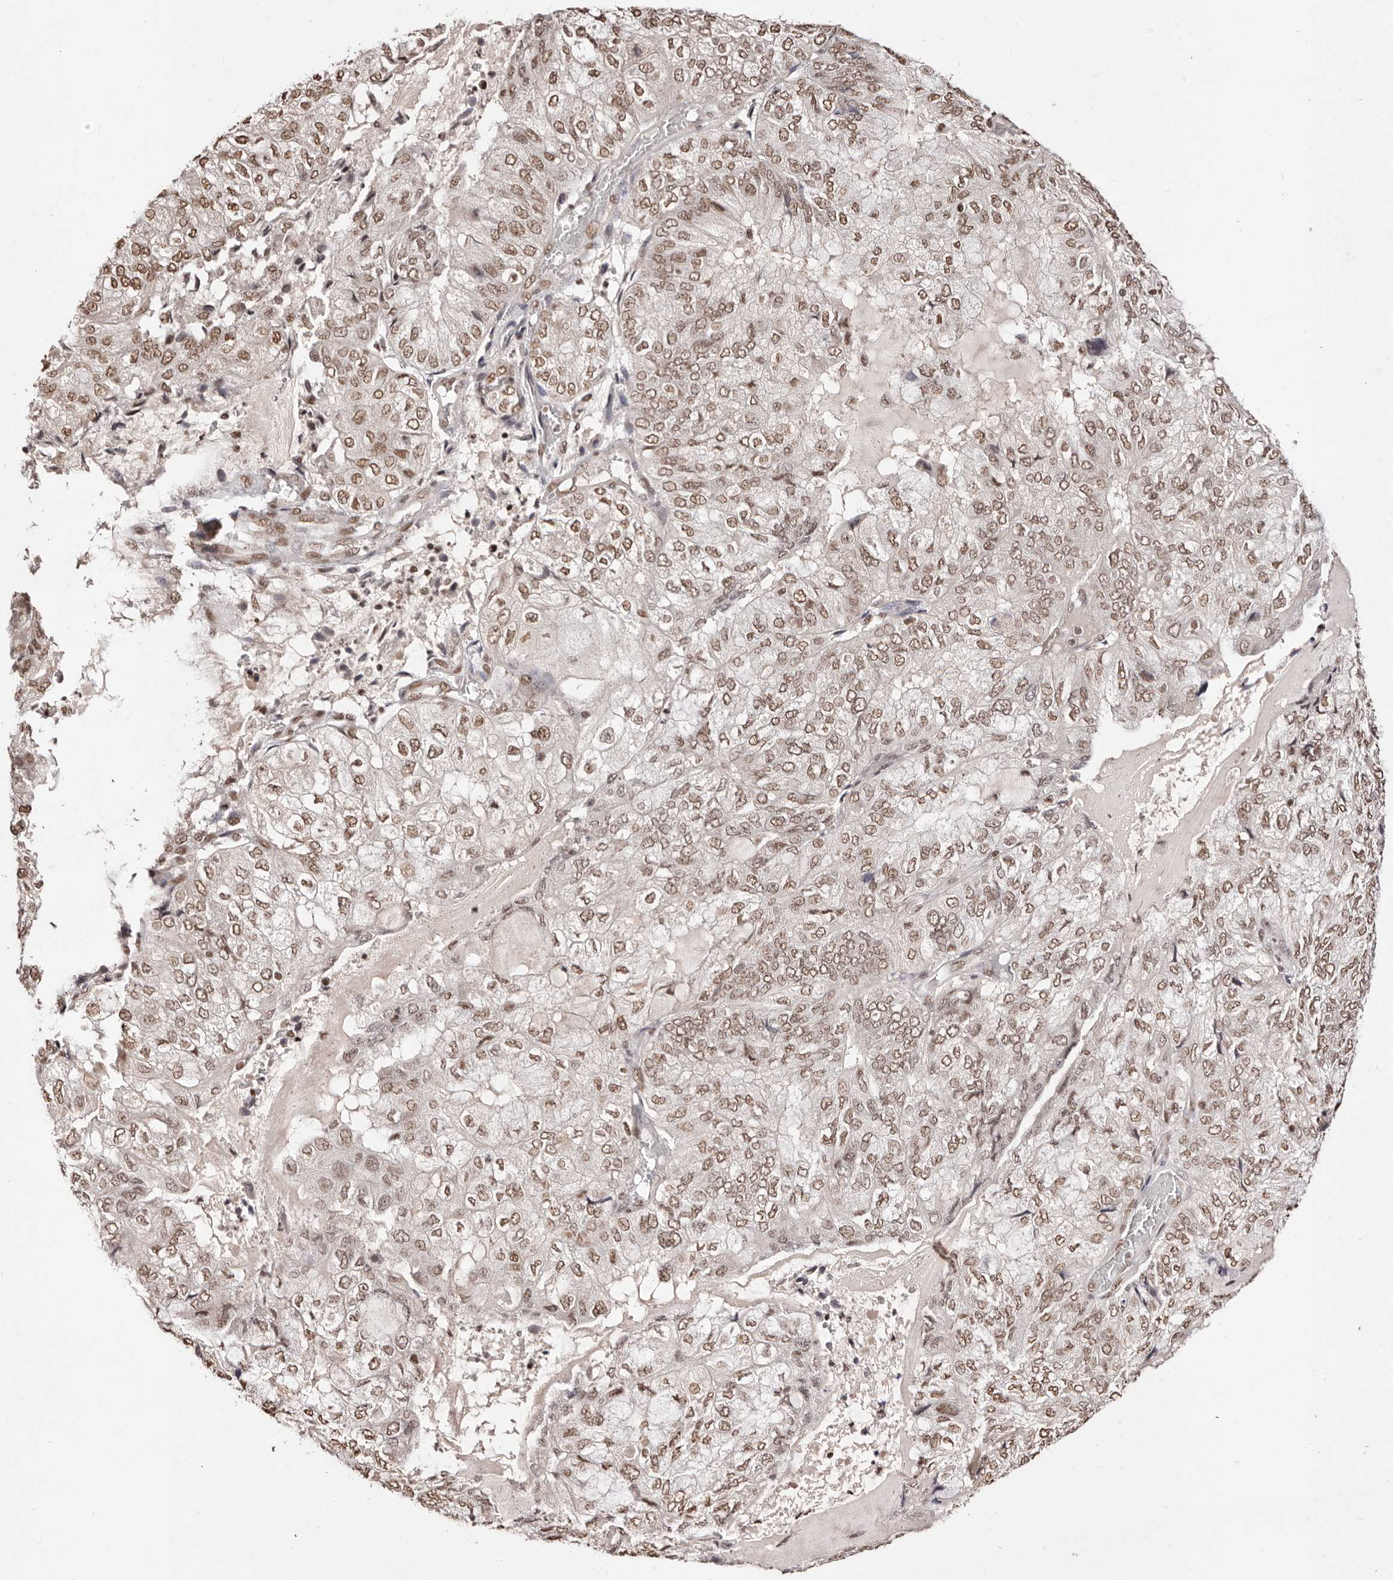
{"staining": {"intensity": "moderate", "quantity": ">75%", "location": "nuclear"}, "tissue": "endometrial cancer", "cell_type": "Tumor cells", "image_type": "cancer", "snomed": [{"axis": "morphology", "description": "Adenocarcinoma, NOS"}, {"axis": "topography", "description": "Endometrium"}], "caption": "Human adenocarcinoma (endometrial) stained with a protein marker exhibits moderate staining in tumor cells.", "gene": "BICRAL", "patient": {"sex": "female", "age": 81}}